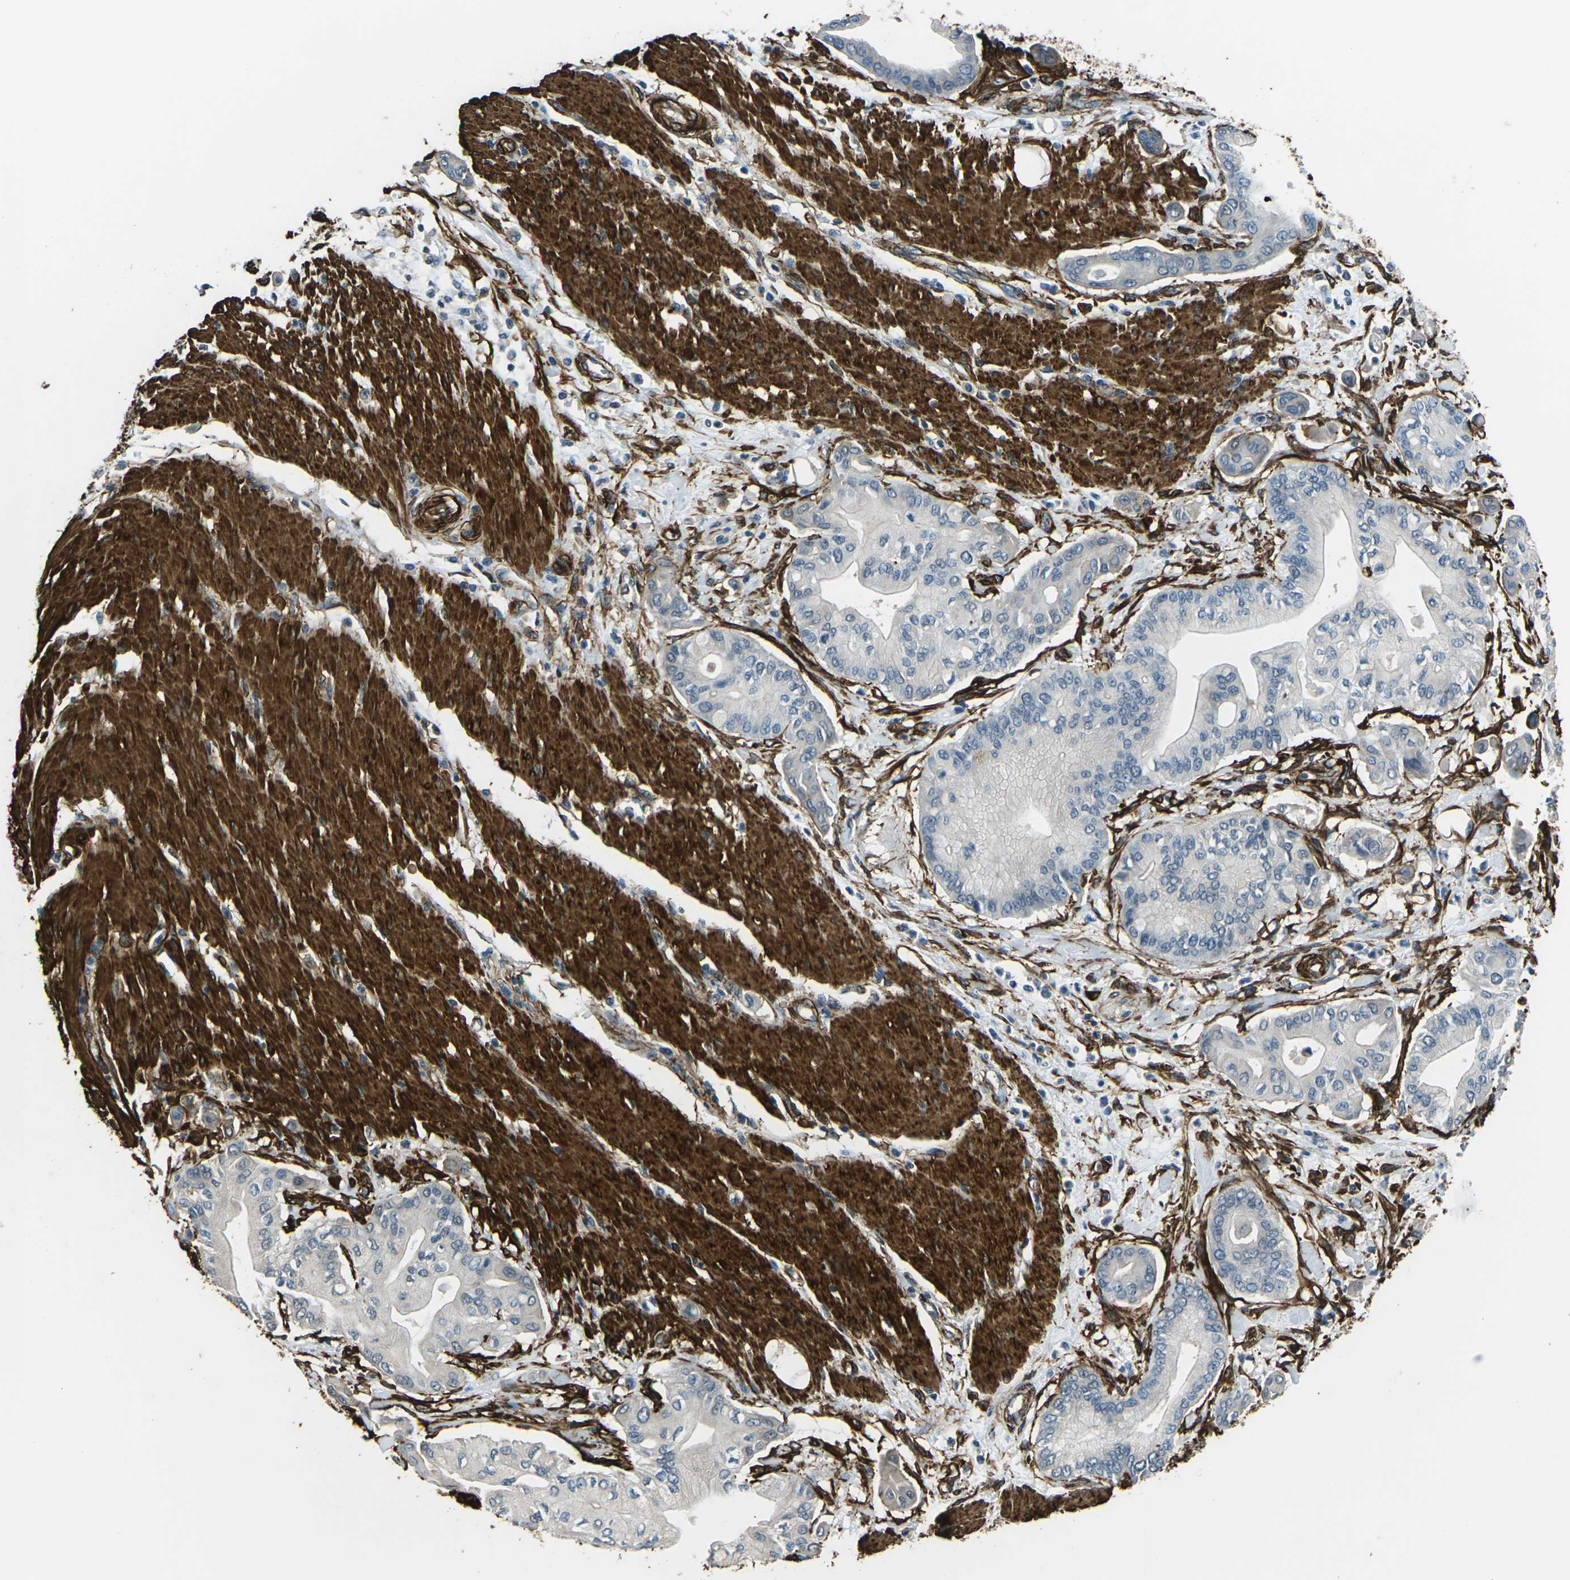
{"staining": {"intensity": "negative", "quantity": "none", "location": "none"}, "tissue": "pancreatic cancer", "cell_type": "Tumor cells", "image_type": "cancer", "snomed": [{"axis": "morphology", "description": "Adenocarcinoma, NOS"}, {"axis": "morphology", "description": "Adenocarcinoma, metastatic, NOS"}, {"axis": "topography", "description": "Lymph node"}, {"axis": "topography", "description": "Pancreas"}, {"axis": "topography", "description": "Duodenum"}], "caption": "An immunohistochemistry (IHC) image of pancreatic cancer is shown. There is no staining in tumor cells of pancreatic cancer.", "gene": "GRAMD1C", "patient": {"sex": "female", "age": 64}}